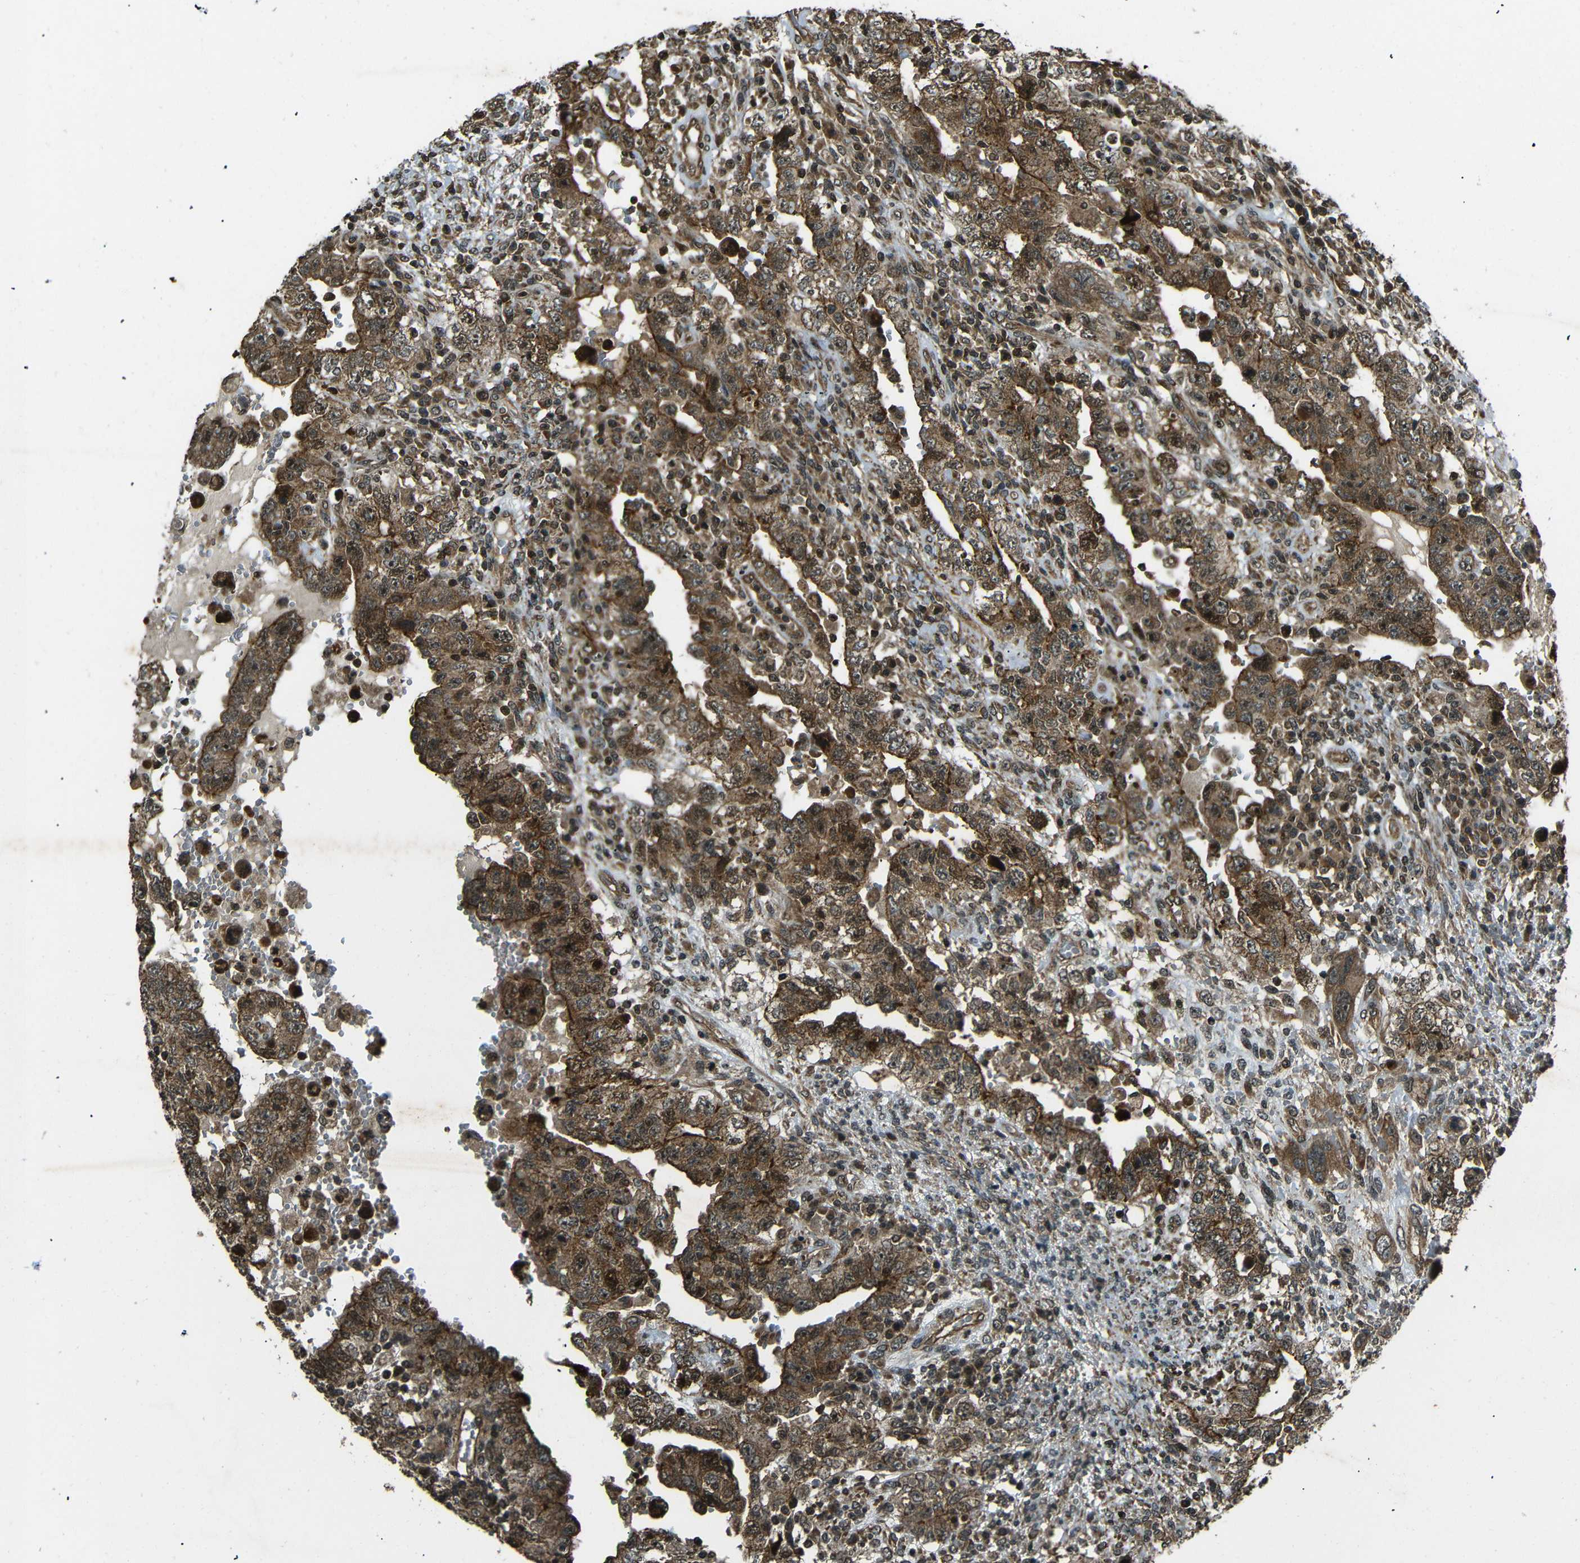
{"staining": {"intensity": "strong", "quantity": ">75%", "location": "cytoplasmic/membranous"}, "tissue": "testis cancer", "cell_type": "Tumor cells", "image_type": "cancer", "snomed": [{"axis": "morphology", "description": "Carcinoma, Embryonal, NOS"}, {"axis": "topography", "description": "Testis"}], "caption": "Immunohistochemistry histopathology image of human testis embryonal carcinoma stained for a protein (brown), which shows high levels of strong cytoplasmic/membranous positivity in about >75% of tumor cells.", "gene": "PLK2", "patient": {"sex": "male", "age": 26}}